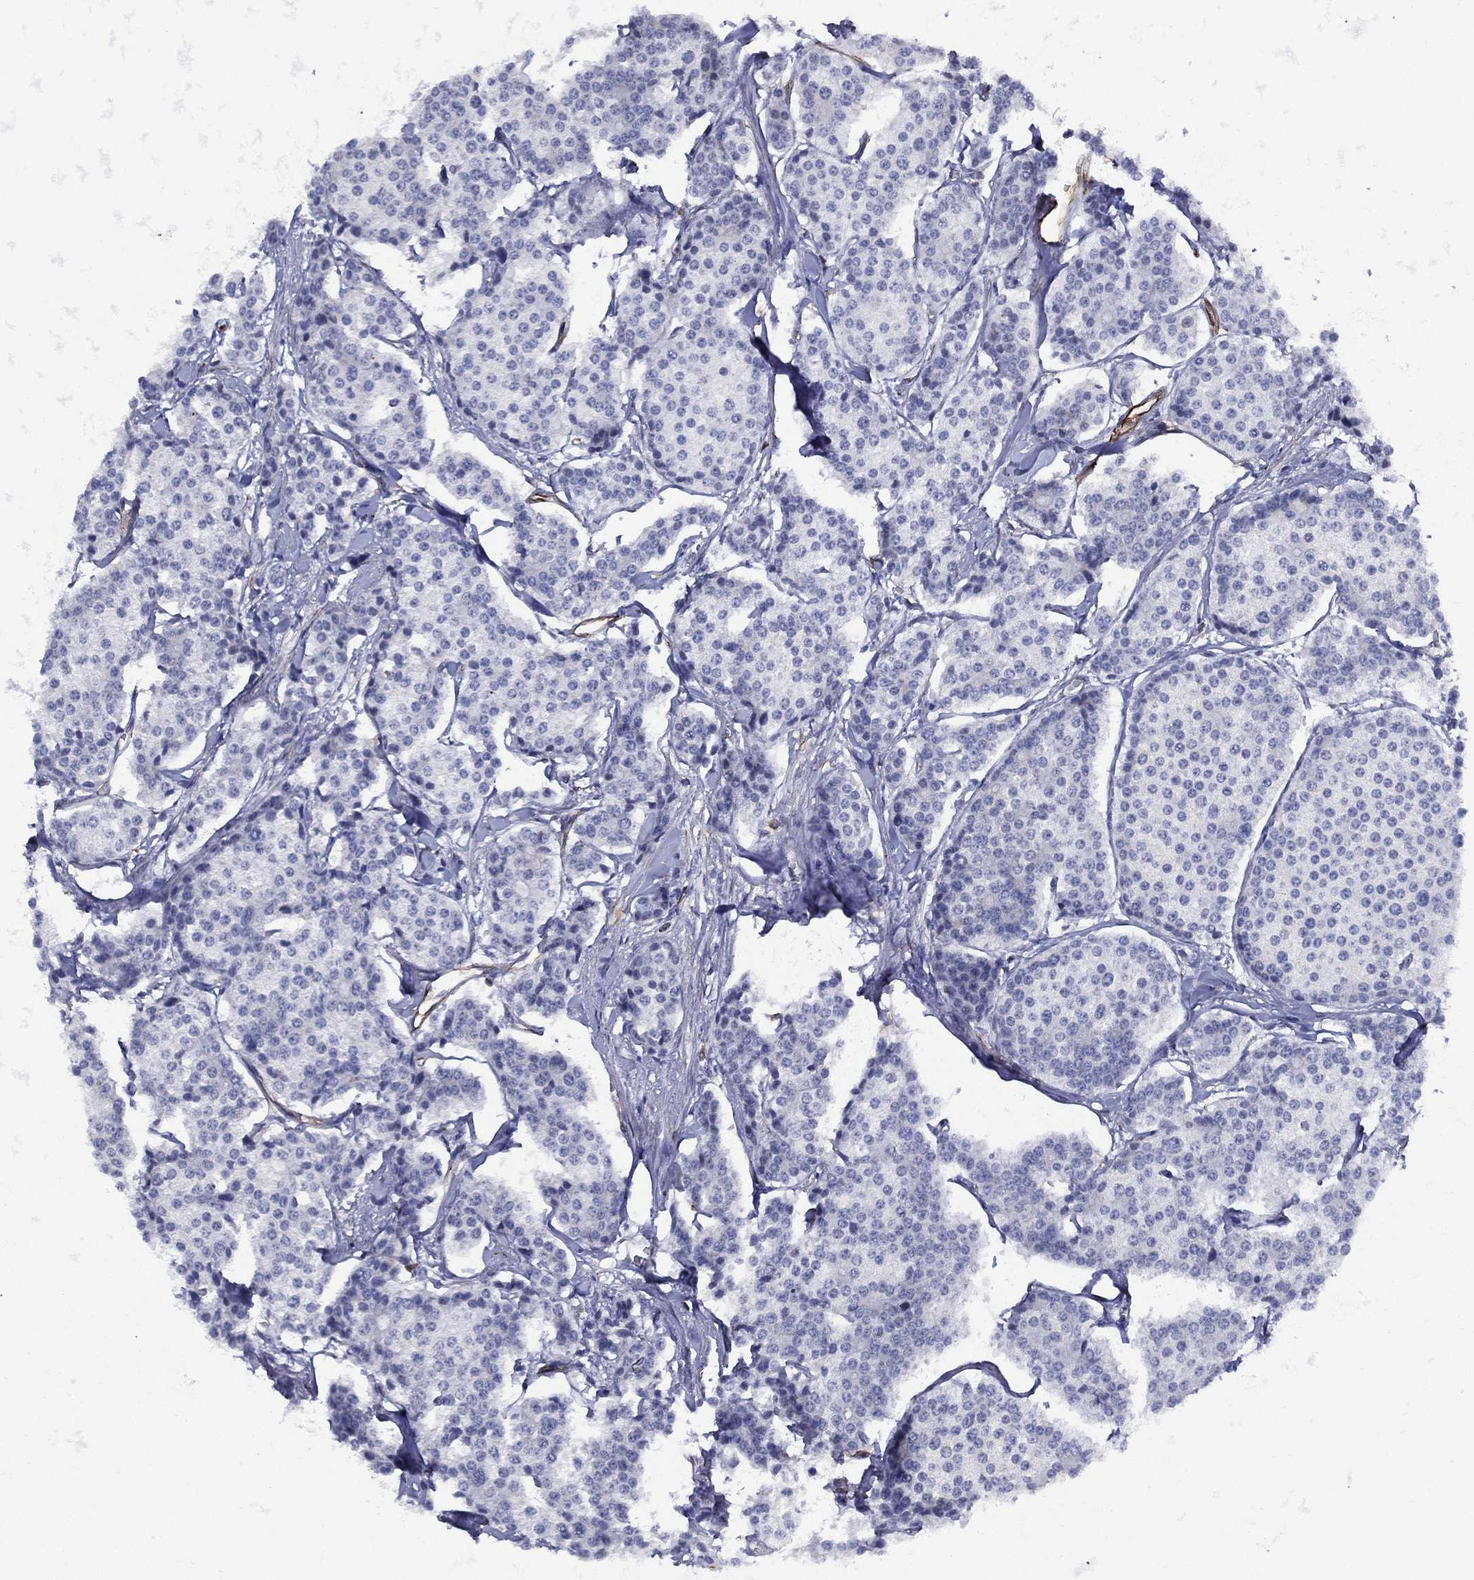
{"staining": {"intensity": "negative", "quantity": "none", "location": "none"}, "tissue": "carcinoid", "cell_type": "Tumor cells", "image_type": "cancer", "snomed": [{"axis": "morphology", "description": "Carcinoid, malignant, NOS"}, {"axis": "topography", "description": "Small intestine"}], "caption": "This is an IHC histopathology image of carcinoid. There is no positivity in tumor cells.", "gene": "MAS1", "patient": {"sex": "female", "age": 65}}